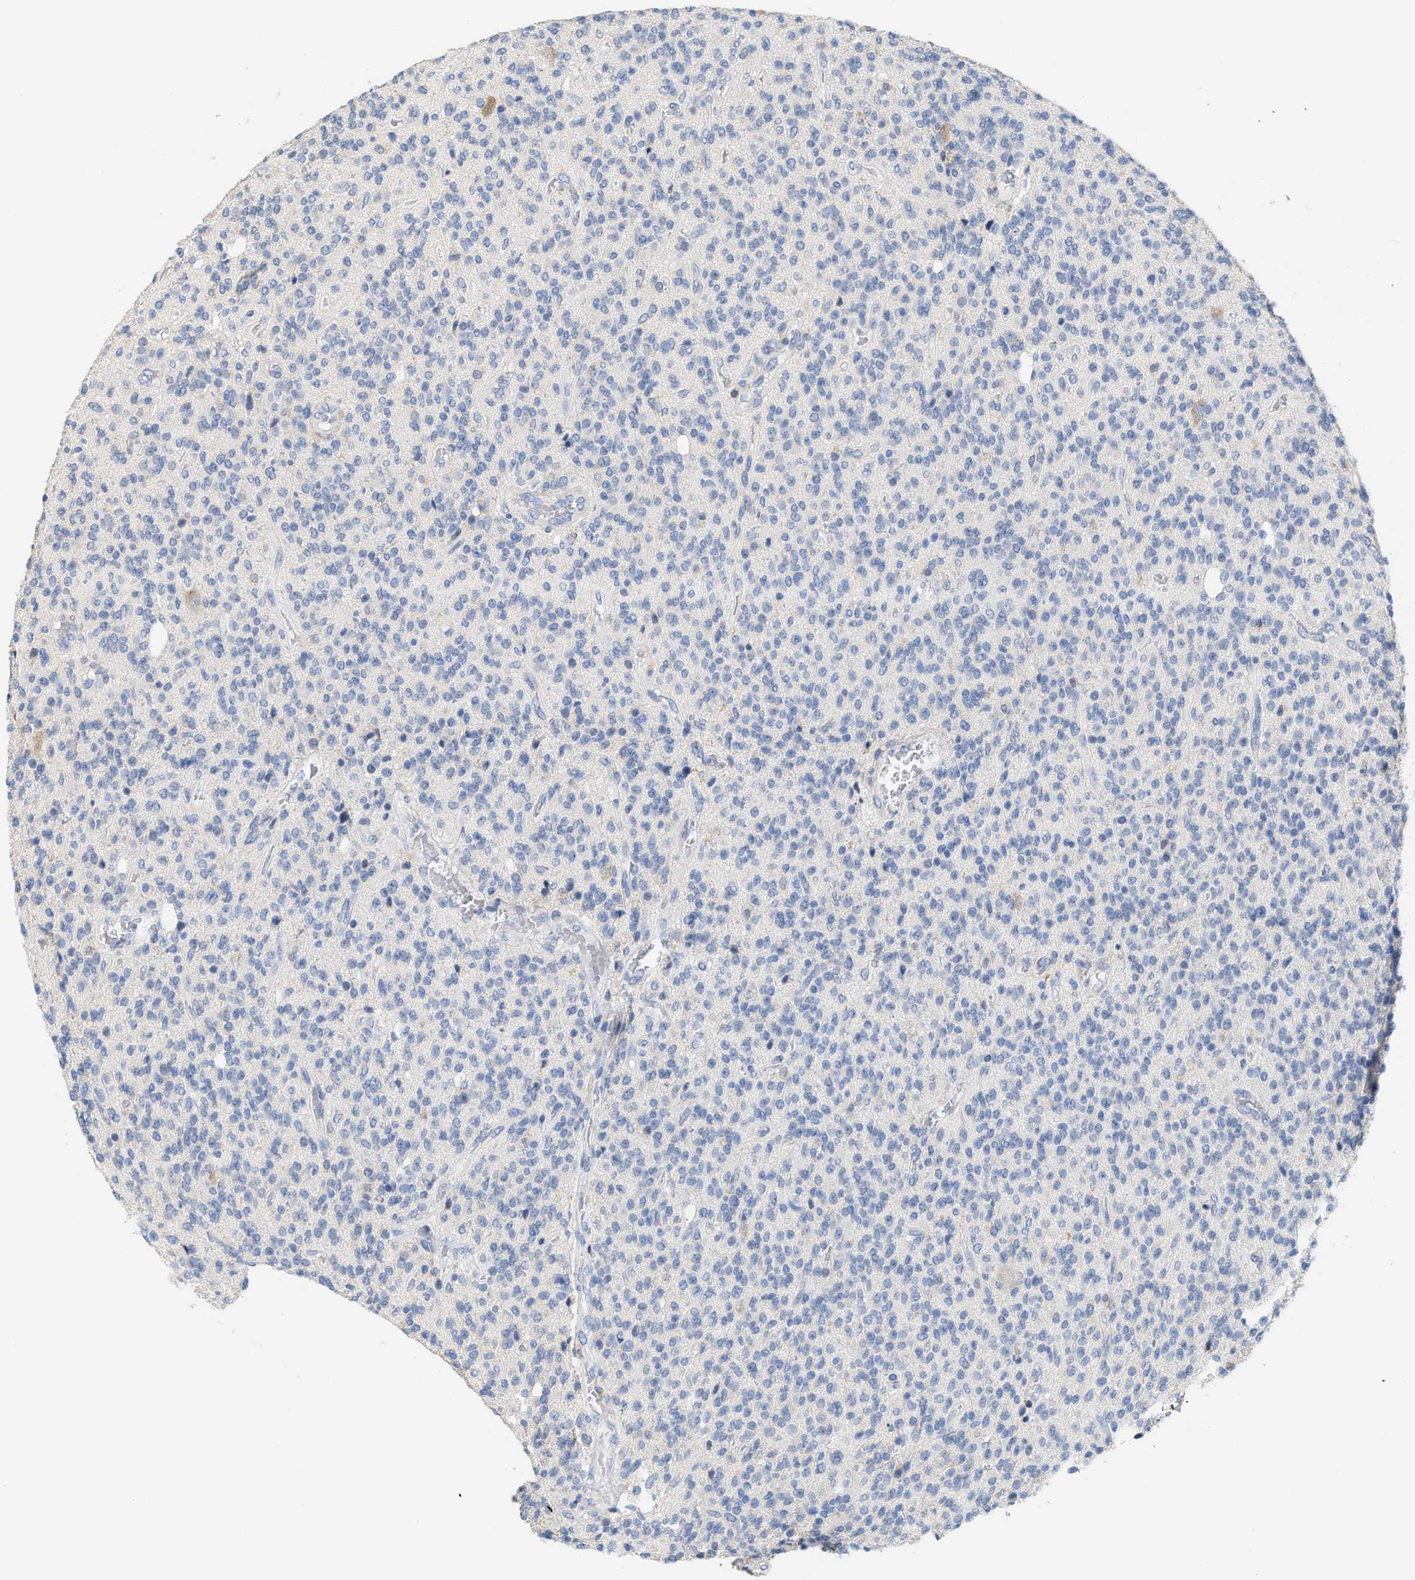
{"staining": {"intensity": "negative", "quantity": "none", "location": "none"}, "tissue": "glioma", "cell_type": "Tumor cells", "image_type": "cancer", "snomed": [{"axis": "morphology", "description": "Glioma, malignant, High grade"}, {"axis": "topography", "description": "Brain"}], "caption": "Histopathology image shows no protein staining in tumor cells of malignant glioma (high-grade) tissue. (DAB (3,3'-diaminobenzidine) immunohistochemistry (IHC), high magnification).", "gene": "RYR2", "patient": {"sex": "male", "age": 34}}